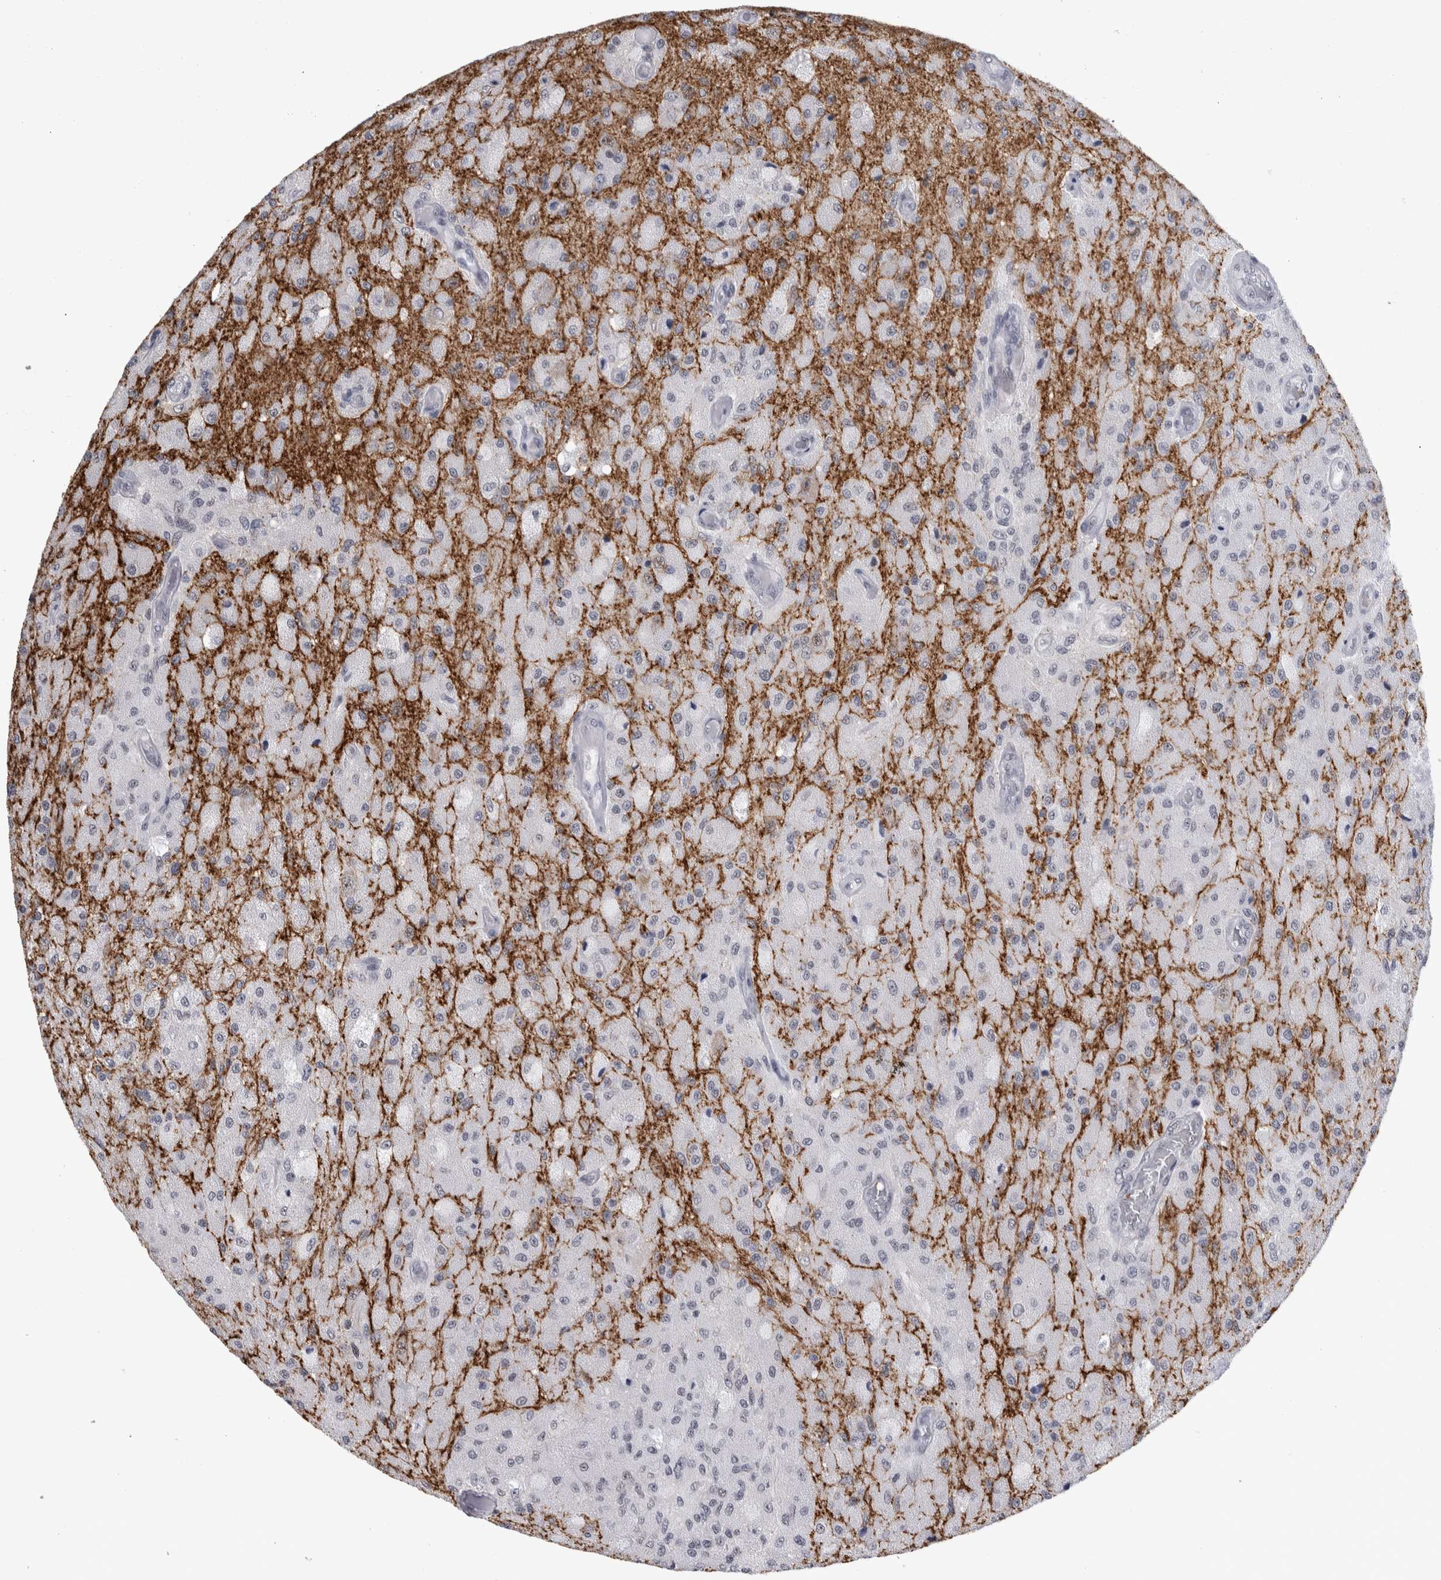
{"staining": {"intensity": "negative", "quantity": "none", "location": "none"}, "tissue": "glioma", "cell_type": "Tumor cells", "image_type": "cancer", "snomed": [{"axis": "morphology", "description": "Normal tissue, NOS"}, {"axis": "morphology", "description": "Glioma, malignant, High grade"}, {"axis": "topography", "description": "Cerebral cortex"}], "caption": "A photomicrograph of high-grade glioma (malignant) stained for a protein exhibits no brown staining in tumor cells.", "gene": "PEBP4", "patient": {"sex": "male", "age": 77}}